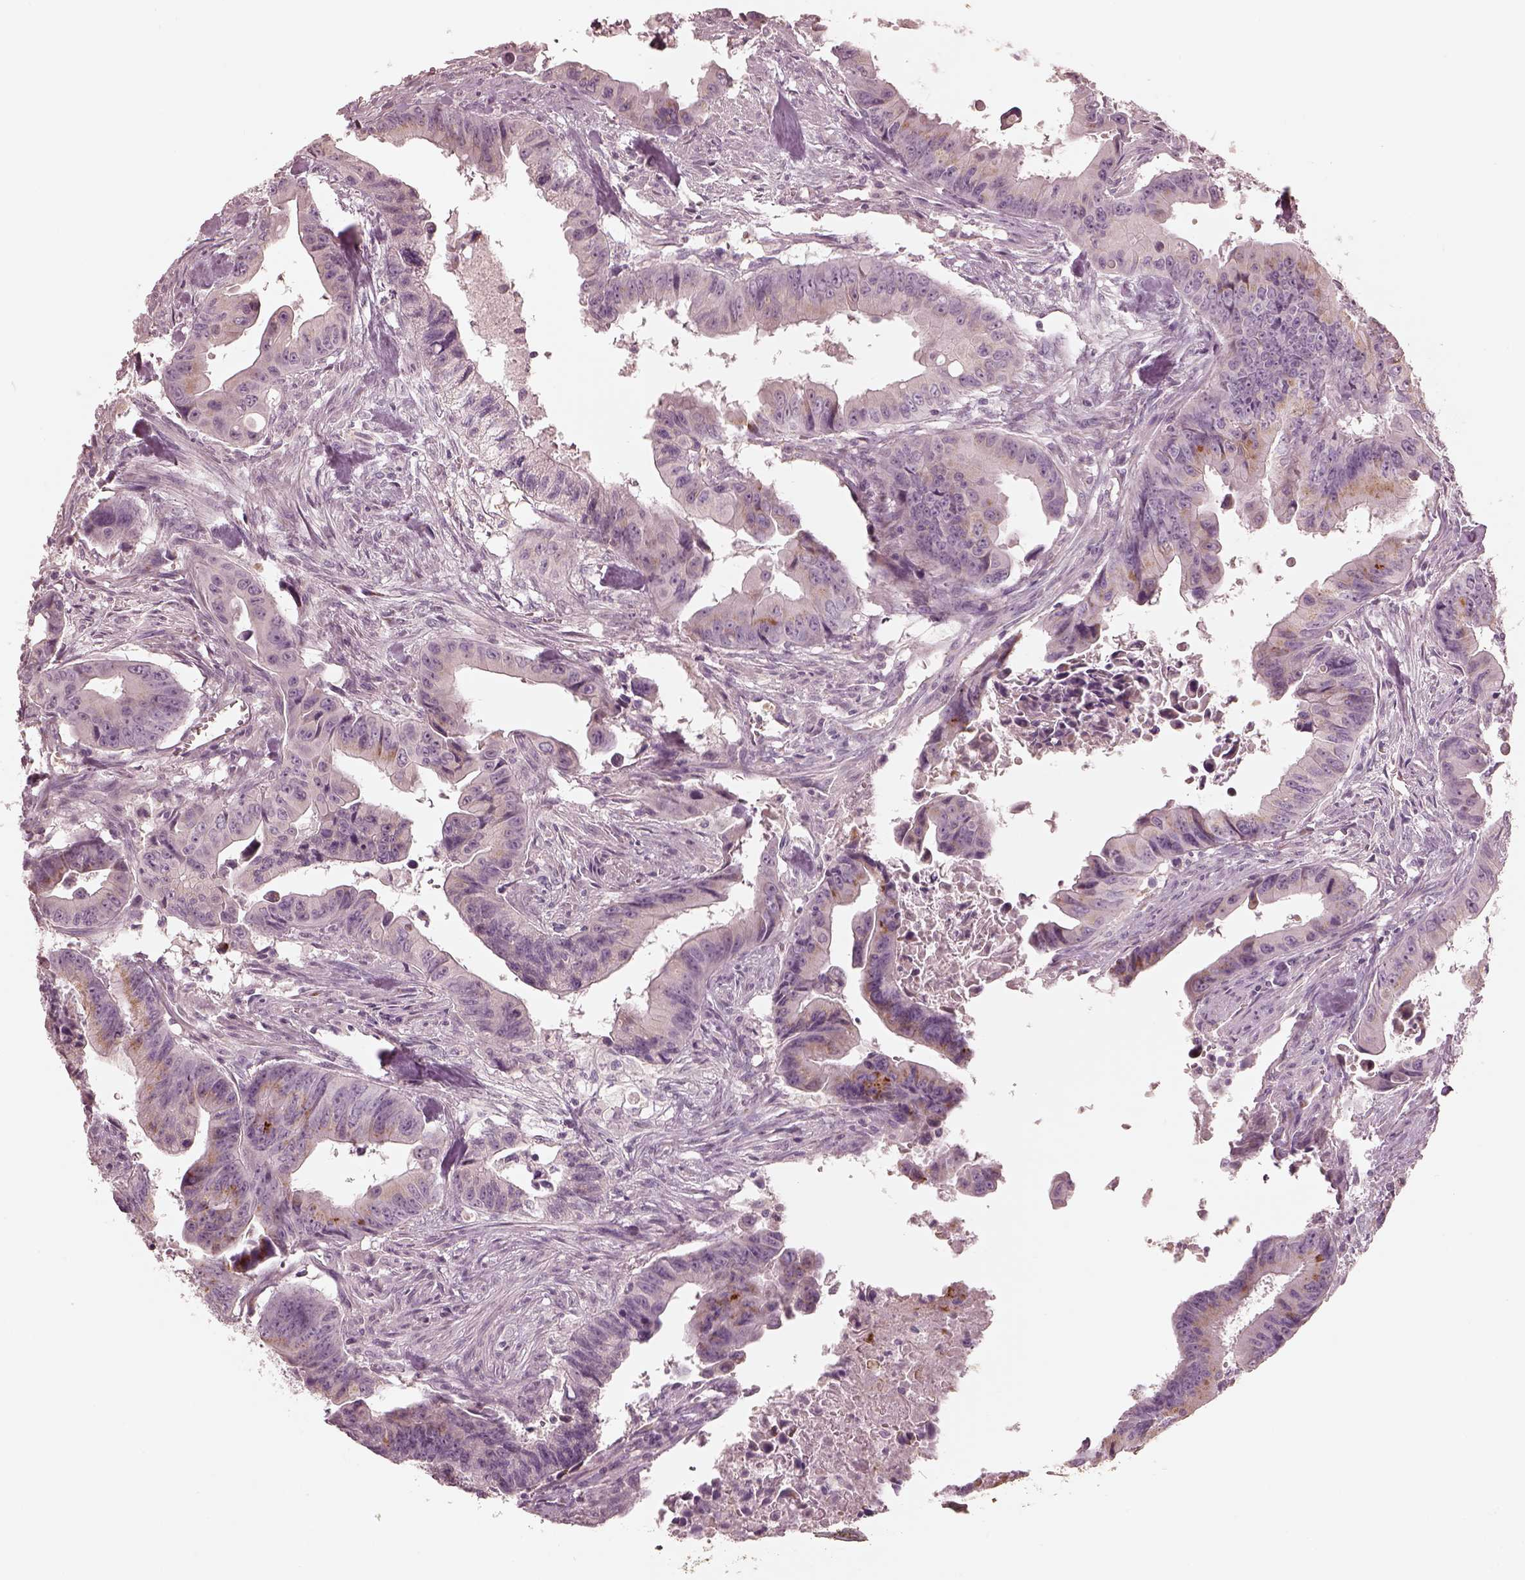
{"staining": {"intensity": "weak", "quantity": "<25%", "location": "cytoplasmic/membranous"}, "tissue": "colorectal cancer", "cell_type": "Tumor cells", "image_type": "cancer", "snomed": [{"axis": "morphology", "description": "Adenocarcinoma, NOS"}, {"axis": "topography", "description": "Colon"}], "caption": "Colorectal cancer (adenocarcinoma) was stained to show a protein in brown. There is no significant positivity in tumor cells. Brightfield microscopy of IHC stained with DAB (brown) and hematoxylin (blue), captured at high magnification.", "gene": "ANKLE1", "patient": {"sex": "female", "age": 87}}